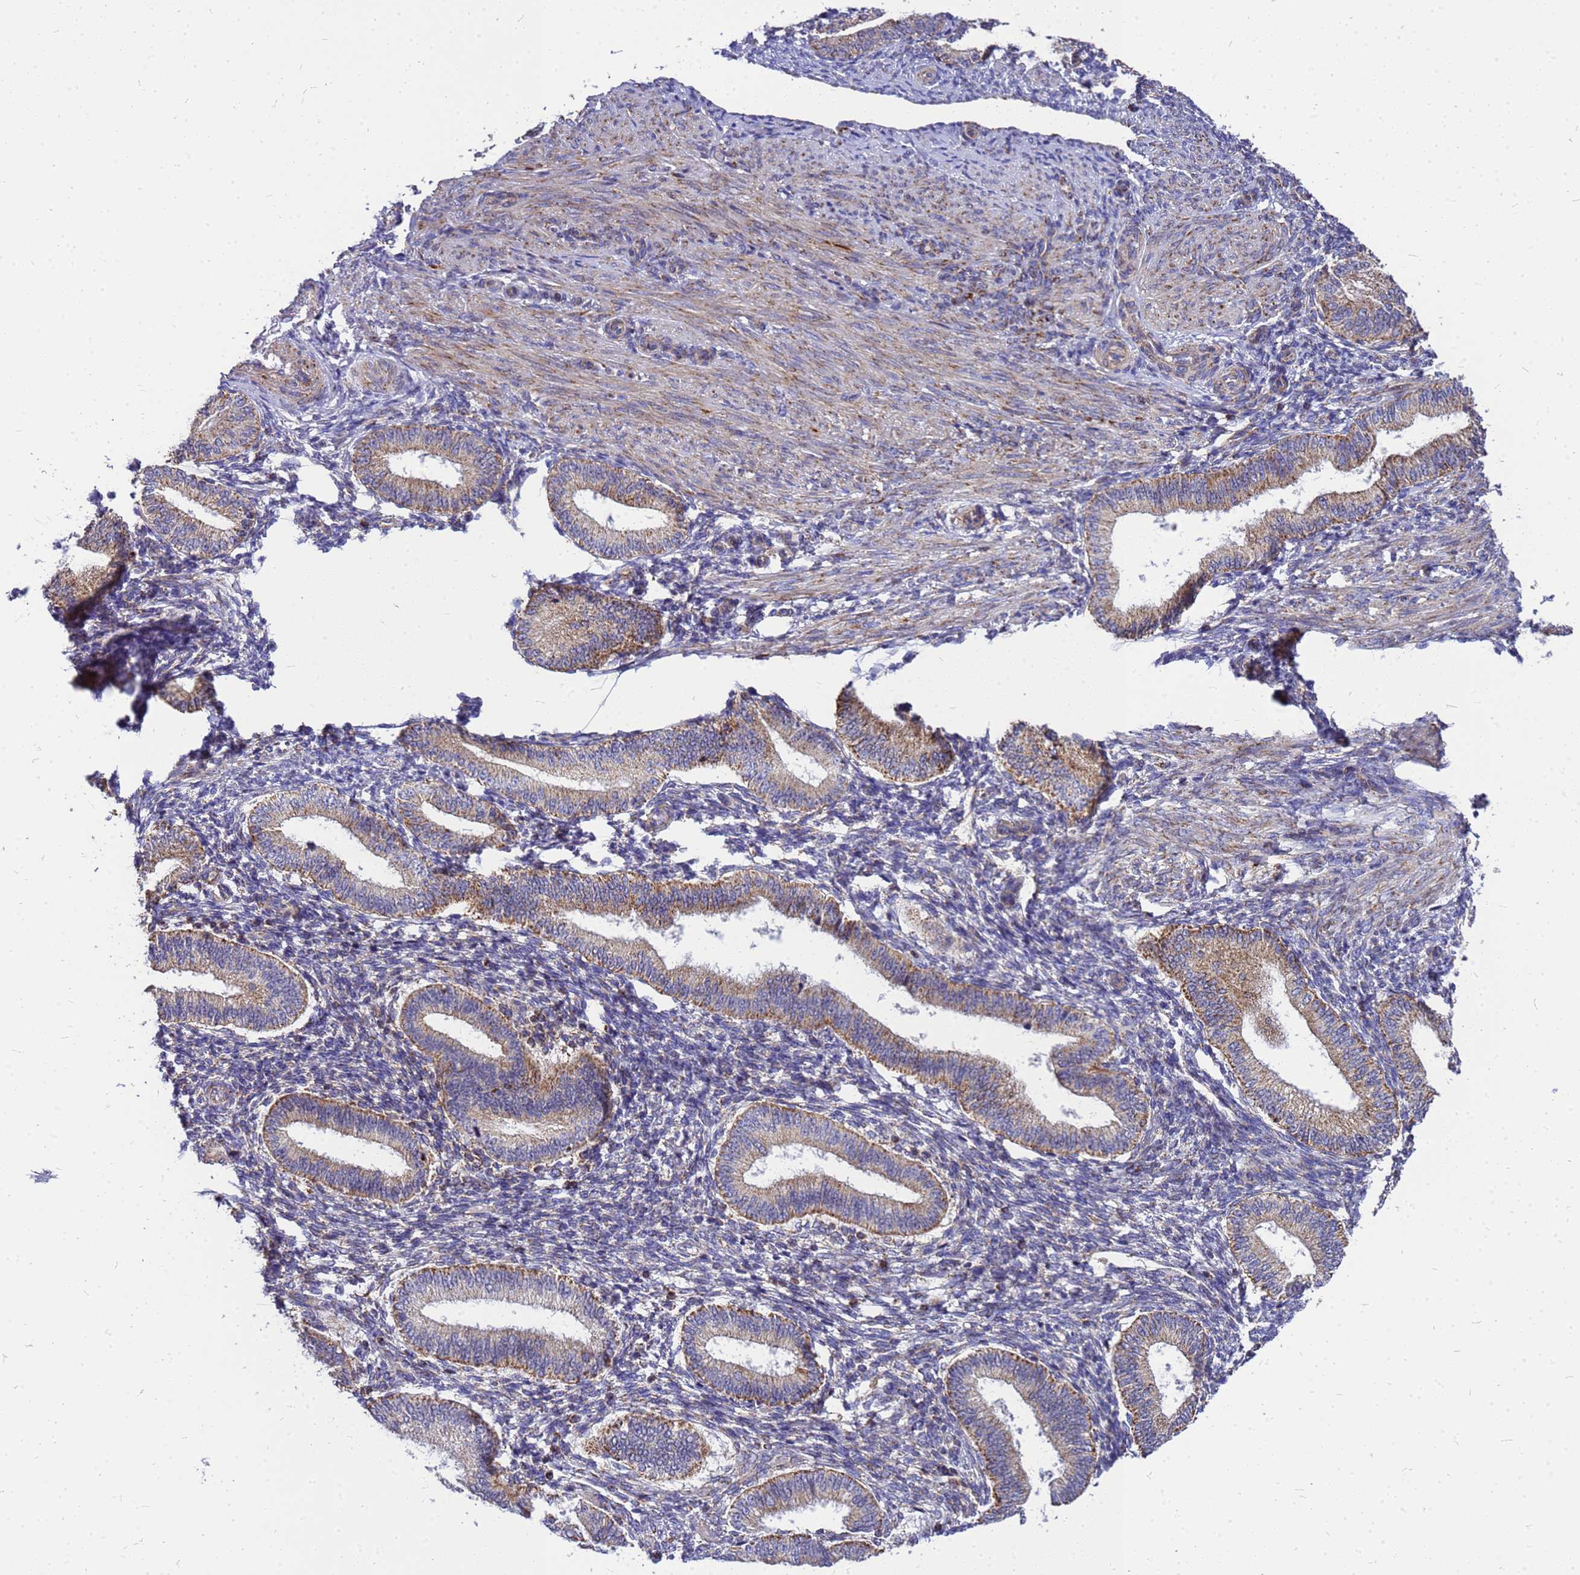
{"staining": {"intensity": "negative", "quantity": "none", "location": "none"}, "tissue": "endometrium", "cell_type": "Cells in endometrial stroma", "image_type": "normal", "snomed": [{"axis": "morphology", "description": "Normal tissue, NOS"}, {"axis": "topography", "description": "Endometrium"}], "caption": "This is a histopathology image of IHC staining of unremarkable endometrium, which shows no positivity in cells in endometrial stroma.", "gene": "CMC4", "patient": {"sex": "female", "age": 39}}